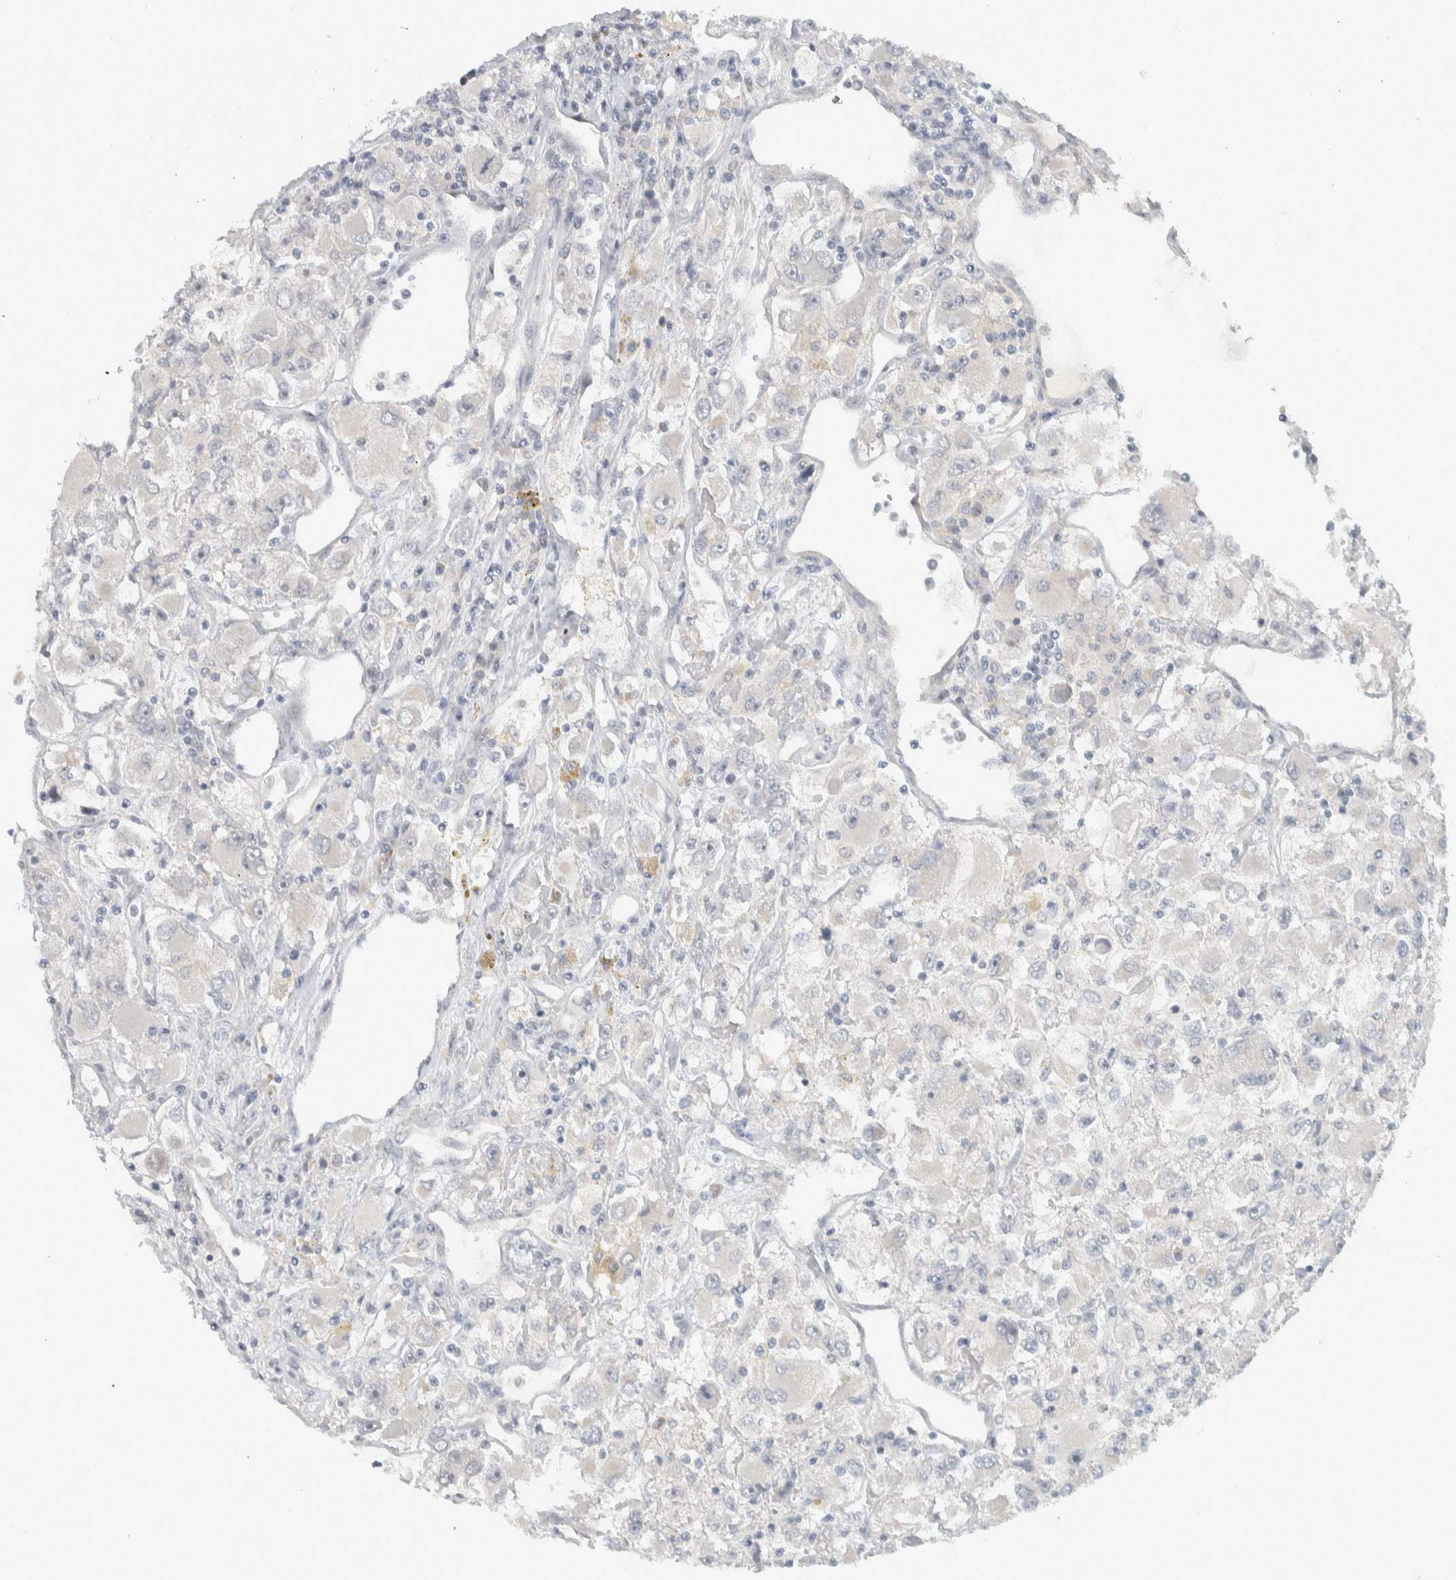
{"staining": {"intensity": "negative", "quantity": "none", "location": "none"}, "tissue": "renal cancer", "cell_type": "Tumor cells", "image_type": "cancer", "snomed": [{"axis": "morphology", "description": "Adenocarcinoma, NOS"}, {"axis": "topography", "description": "Kidney"}], "caption": "Renal cancer (adenocarcinoma) stained for a protein using immunohistochemistry reveals no staining tumor cells.", "gene": "AFP", "patient": {"sex": "female", "age": 52}}